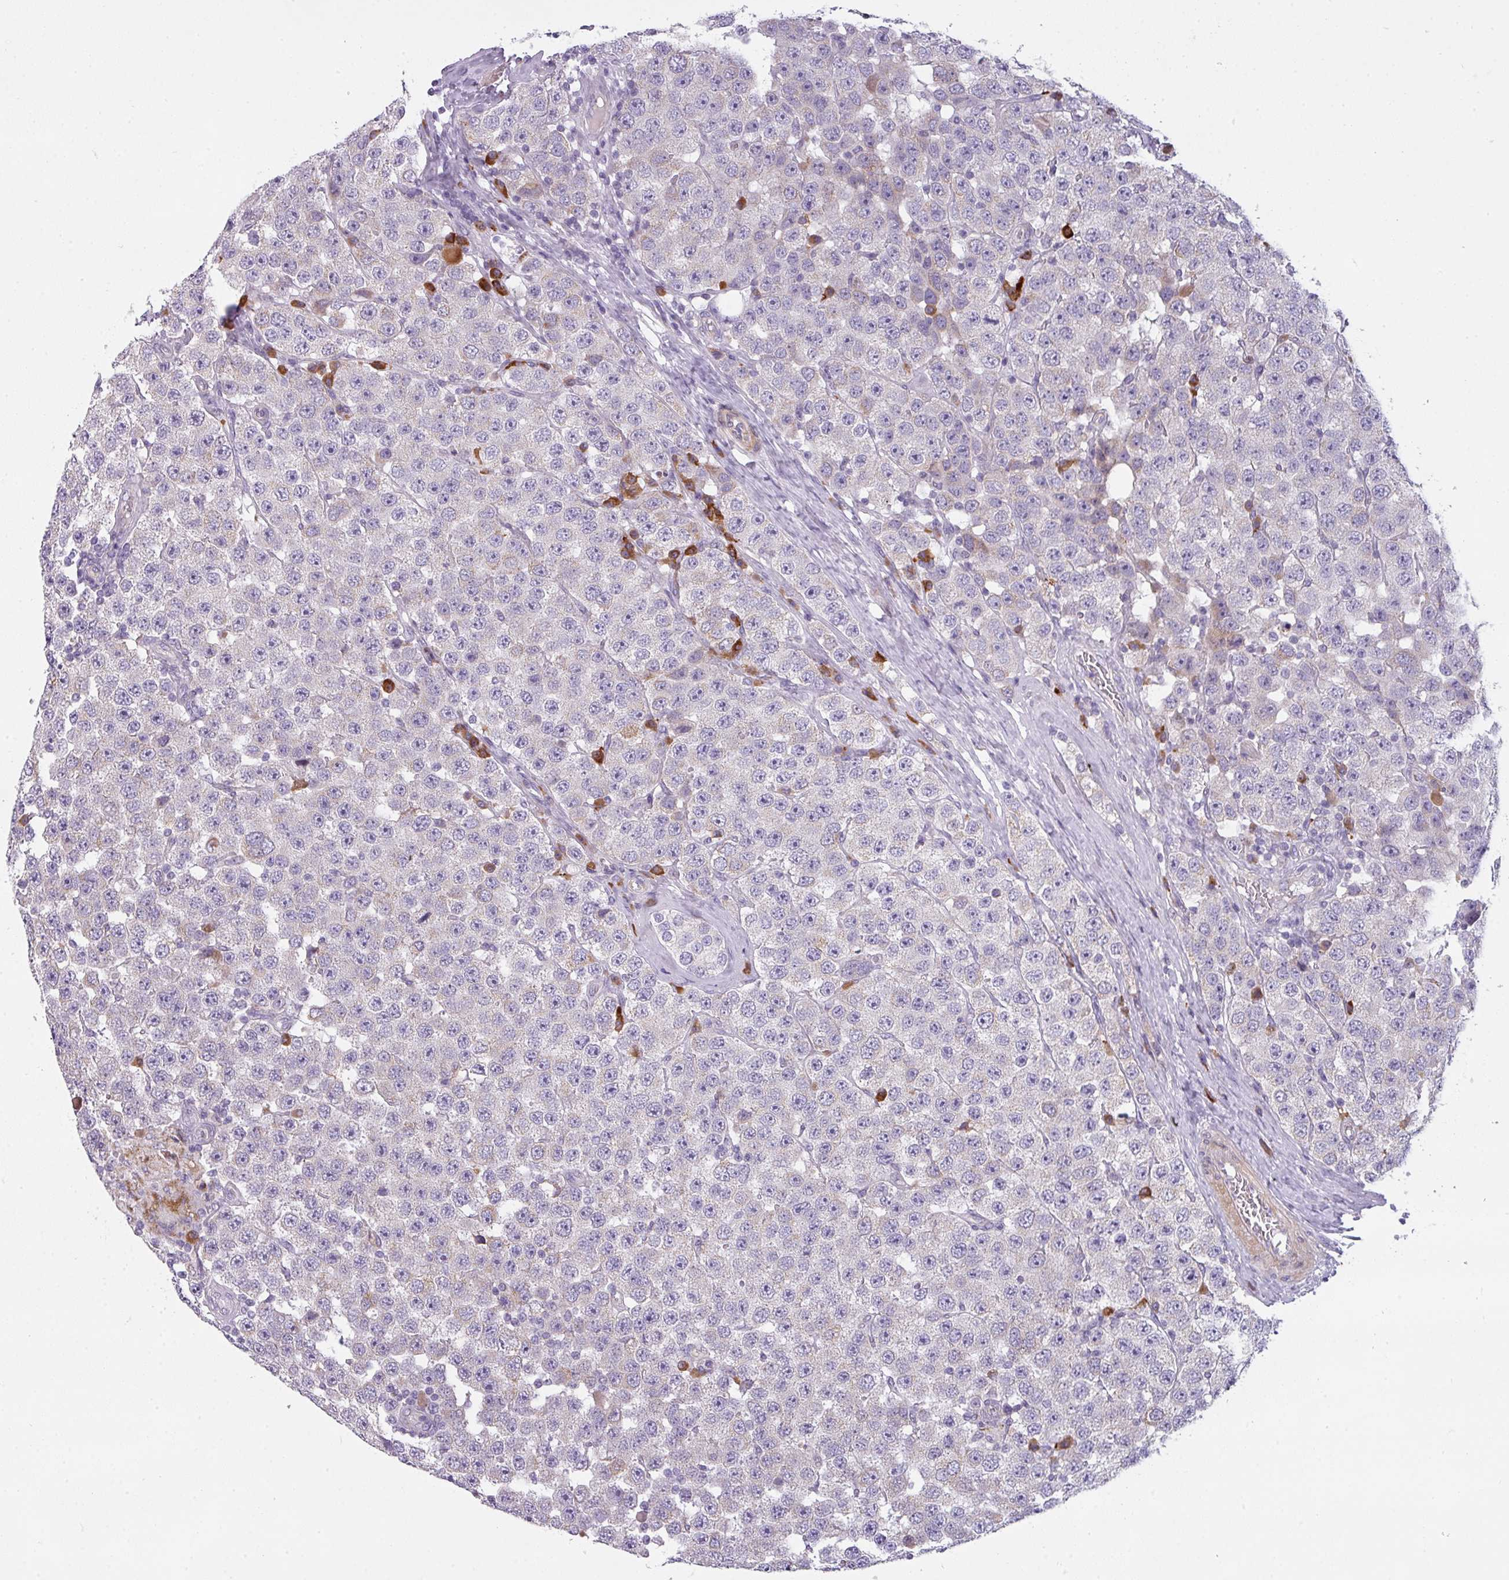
{"staining": {"intensity": "negative", "quantity": "none", "location": "none"}, "tissue": "testis cancer", "cell_type": "Tumor cells", "image_type": "cancer", "snomed": [{"axis": "morphology", "description": "Seminoma, NOS"}, {"axis": "topography", "description": "Testis"}], "caption": "DAB immunohistochemical staining of testis cancer shows no significant staining in tumor cells.", "gene": "C2orf68", "patient": {"sex": "male", "age": 28}}